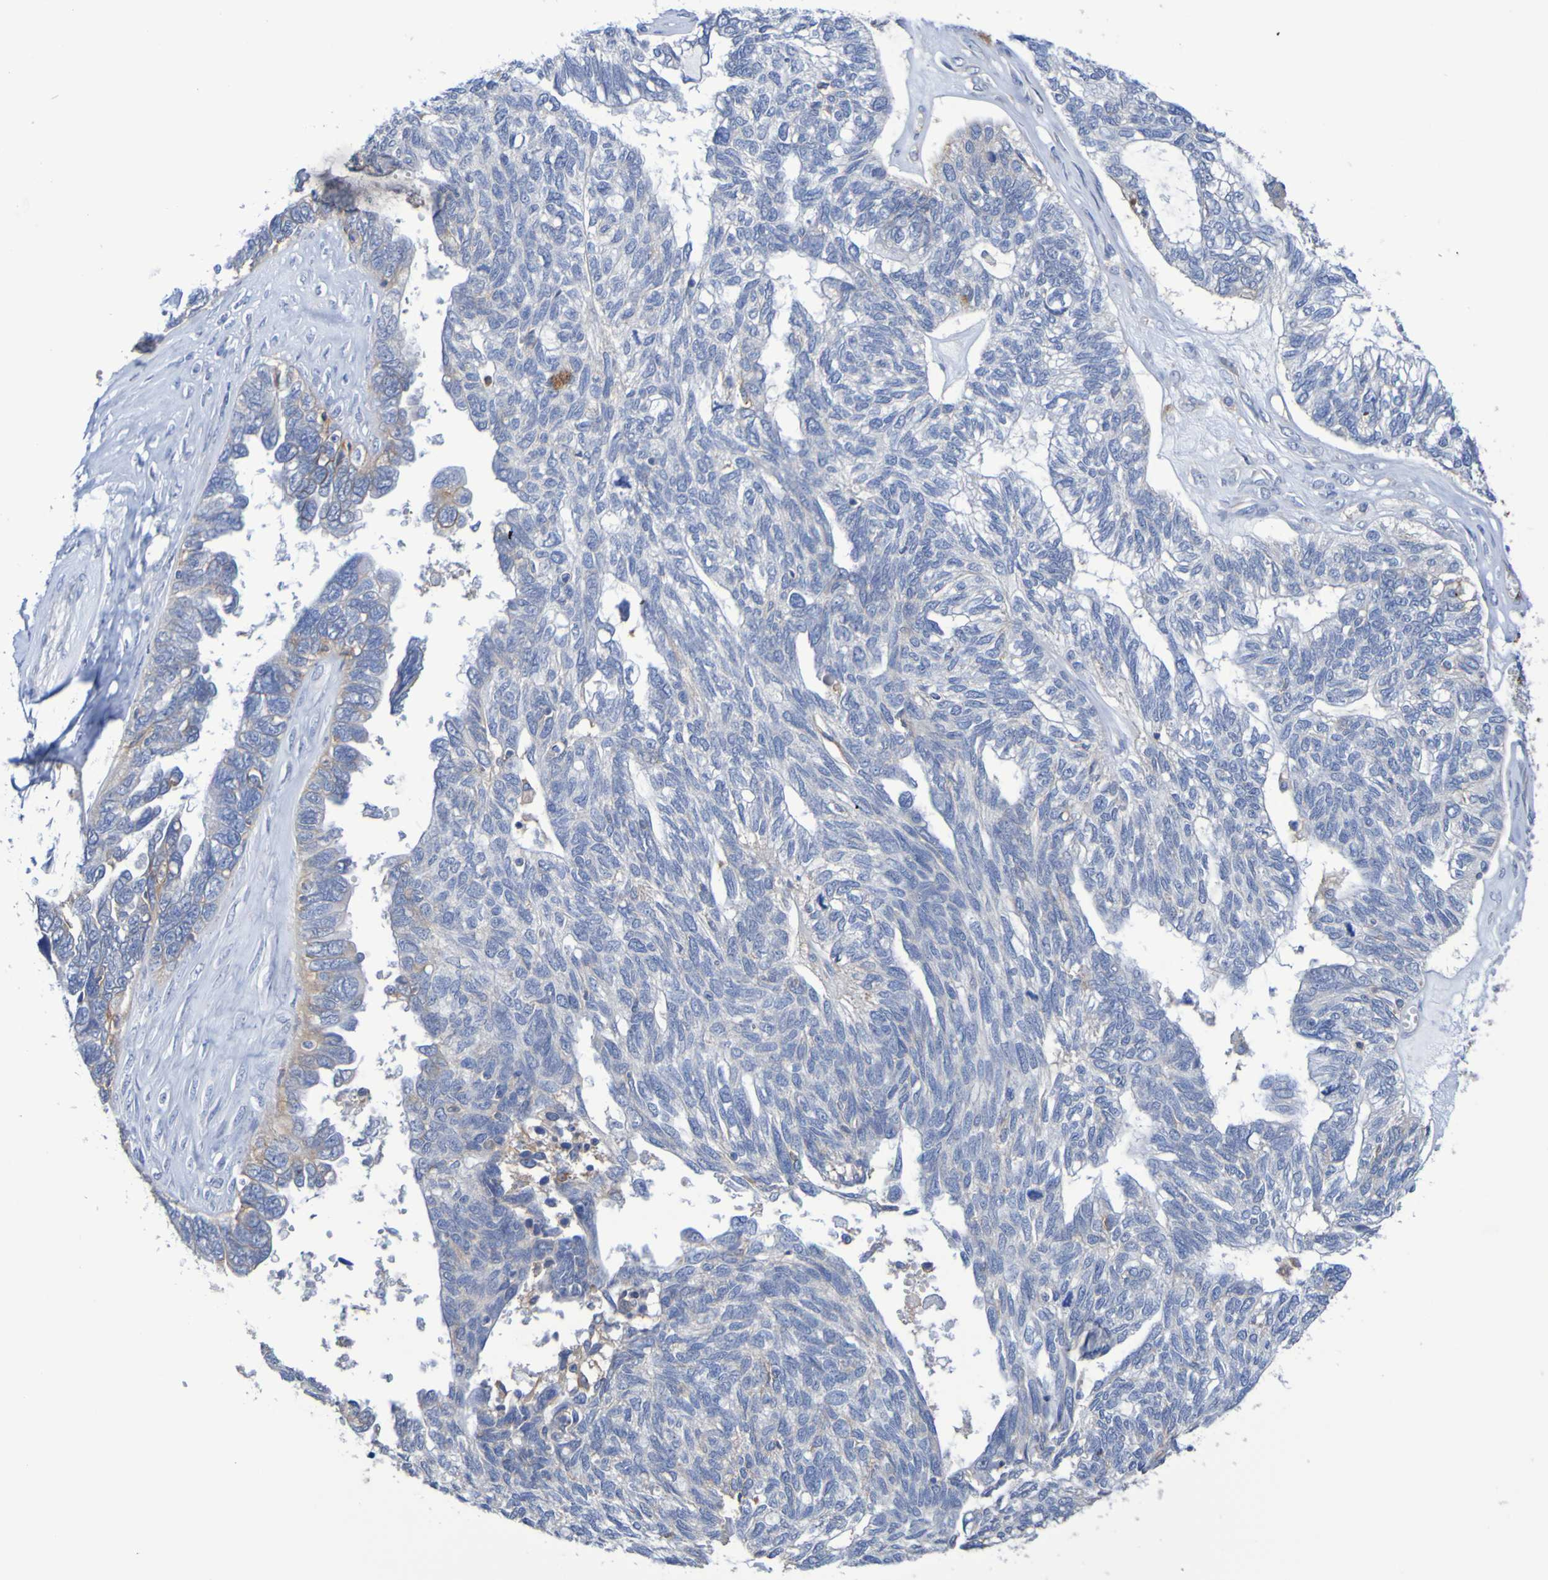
{"staining": {"intensity": "weak", "quantity": "<25%", "location": "cytoplasmic/membranous"}, "tissue": "ovarian cancer", "cell_type": "Tumor cells", "image_type": "cancer", "snomed": [{"axis": "morphology", "description": "Cystadenocarcinoma, serous, NOS"}, {"axis": "topography", "description": "Ovary"}], "caption": "Immunohistochemical staining of human ovarian serous cystadenocarcinoma shows no significant positivity in tumor cells.", "gene": "SLC3A2", "patient": {"sex": "female", "age": 79}}